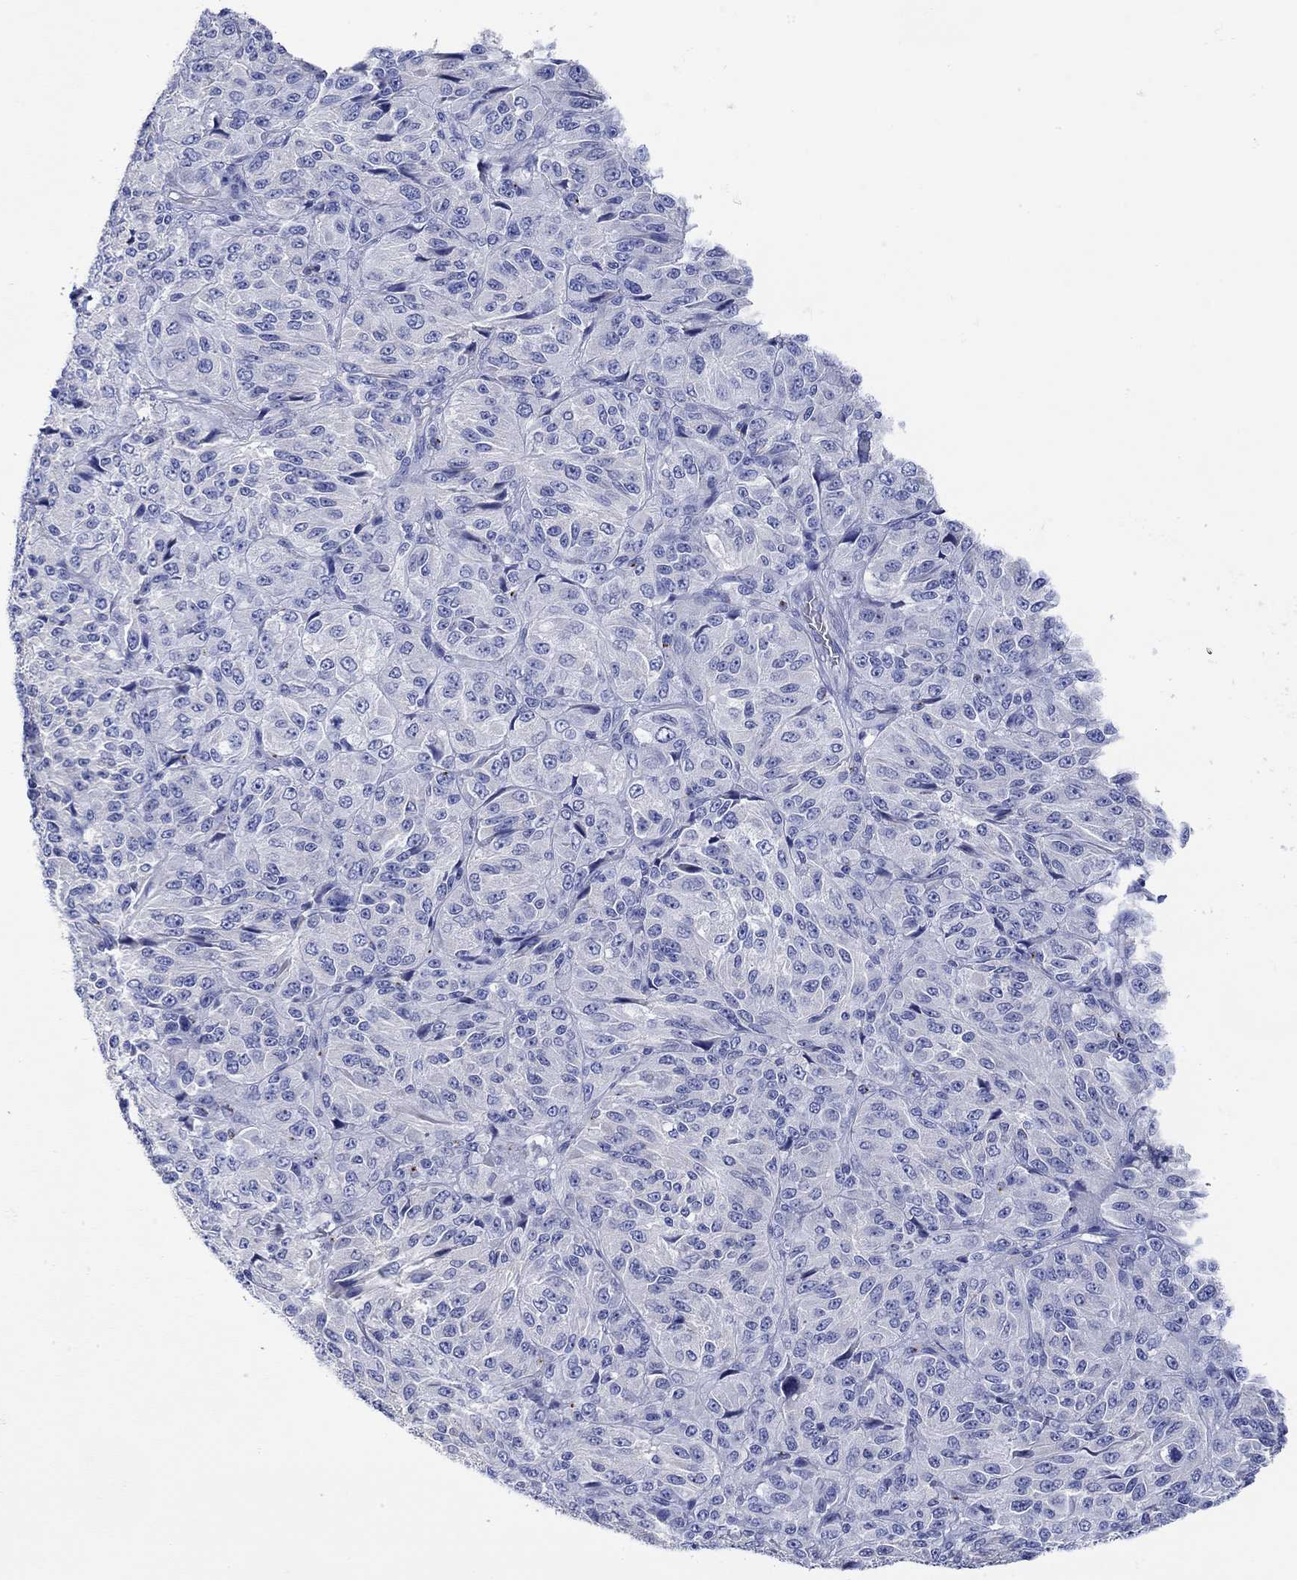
{"staining": {"intensity": "negative", "quantity": "none", "location": "none"}, "tissue": "melanoma", "cell_type": "Tumor cells", "image_type": "cancer", "snomed": [{"axis": "morphology", "description": "Malignant melanoma, Metastatic site"}, {"axis": "topography", "description": "Brain"}], "caption": "Immunohistochemistry of human malignant melanoma (metastatic site) exhibits no expression in tumor cells.", "gene": "ANKMY1", "patient": {"sex": "female", "age": 56}}